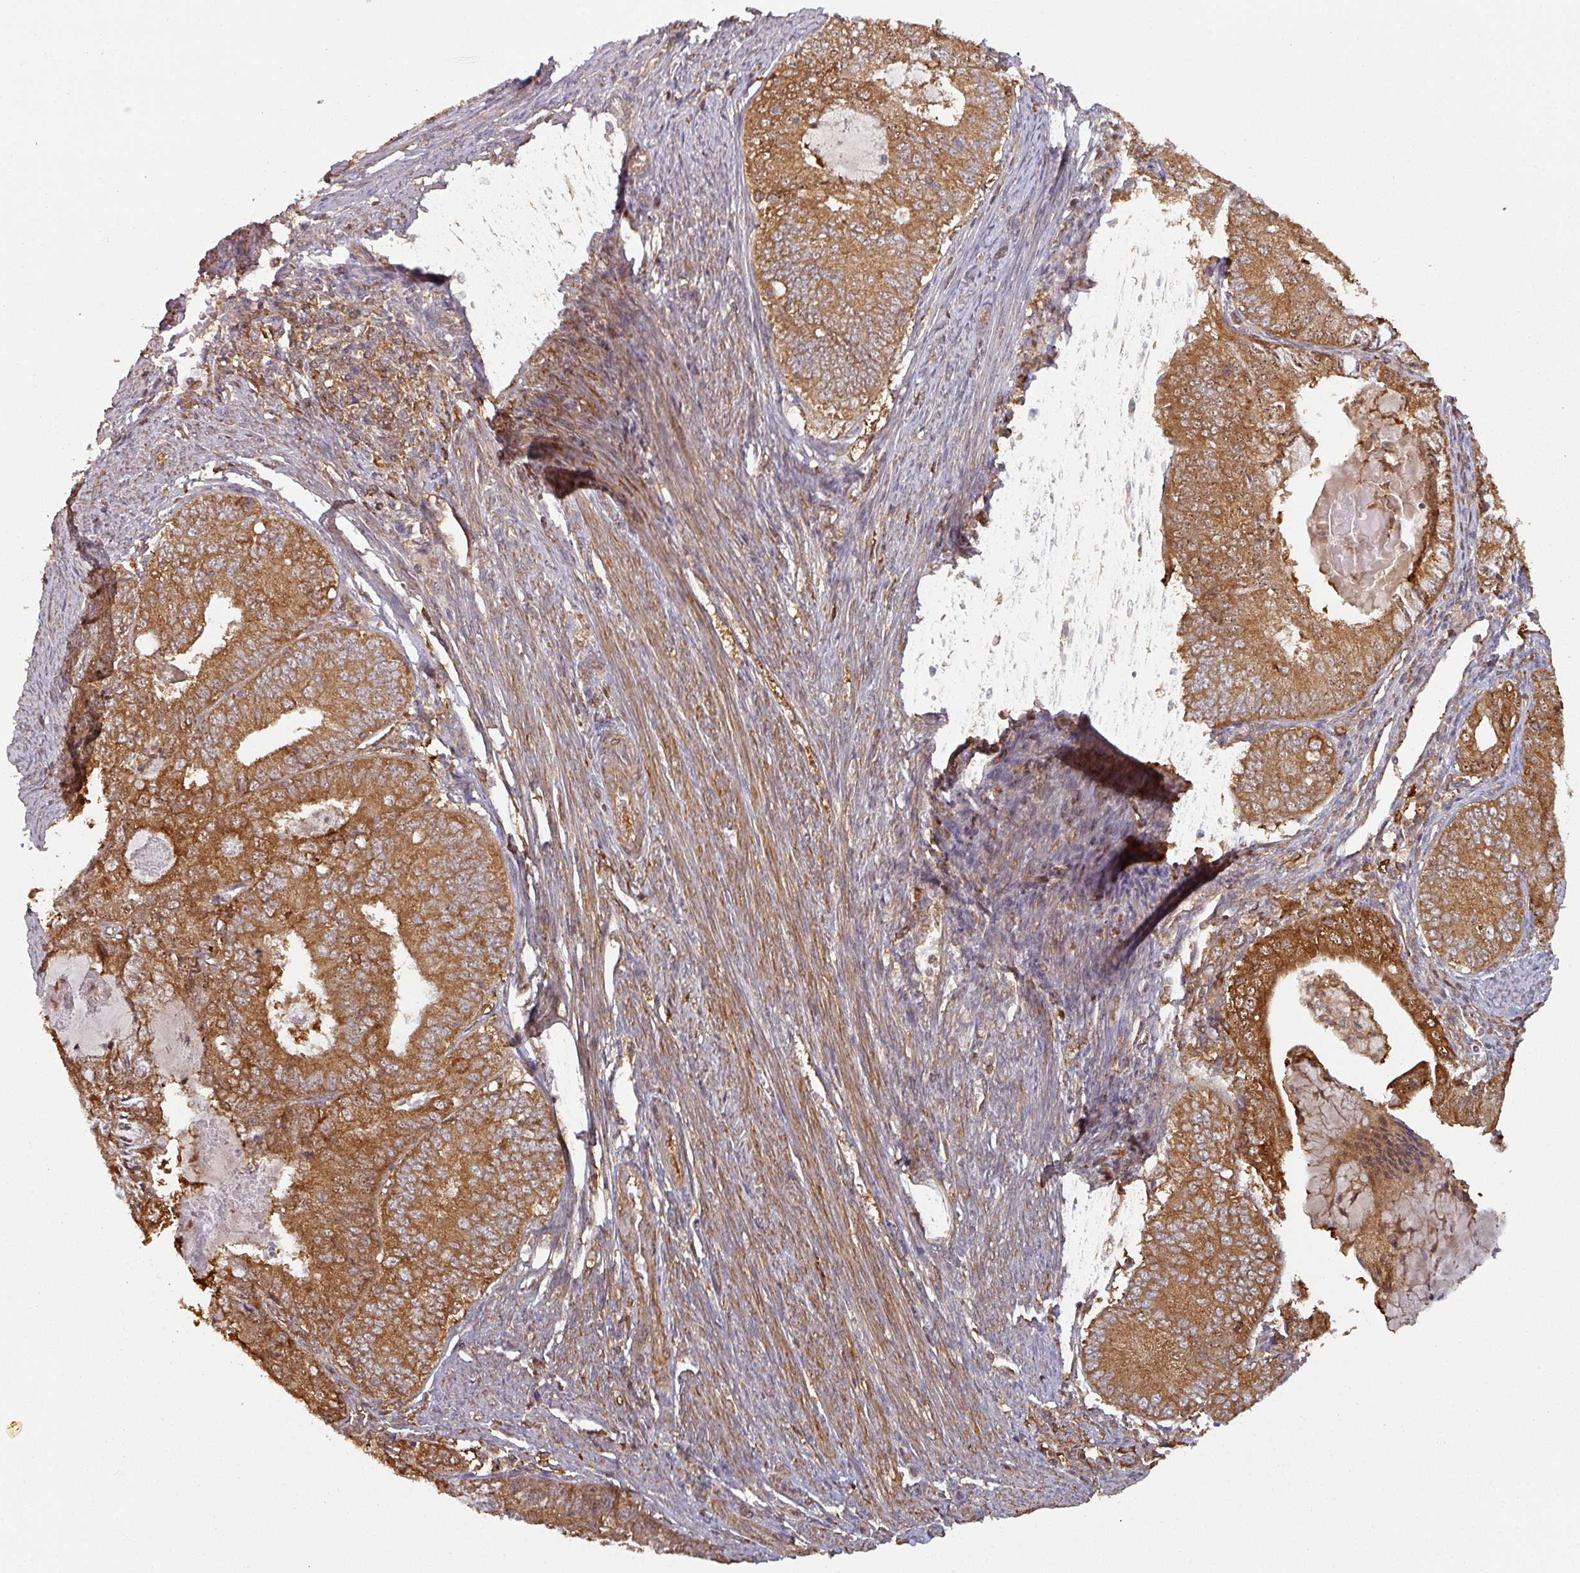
{"staining": {"intensity": "moderate", "quantity": ">75%", "location": "cytoplasmic/membranous"}, "tissue": "endometrial cancer", "cell_type": "Tumor cells", "image_type": "cancer", "snomed": [{"axis": "morphology", "description": "Adenocarcinoma, NOS"}, {"axis": "topography", "description": "Endometrium"}], "caption": "Moderate cytoplasmic/membranous positivity for a protein is seen in approximately >75% of tumor cells of adenocarcinoma (endometrial) using immunohistochemistry.", "gene": "ZNF322", "patient": {"sex": "female", "age": 57}}